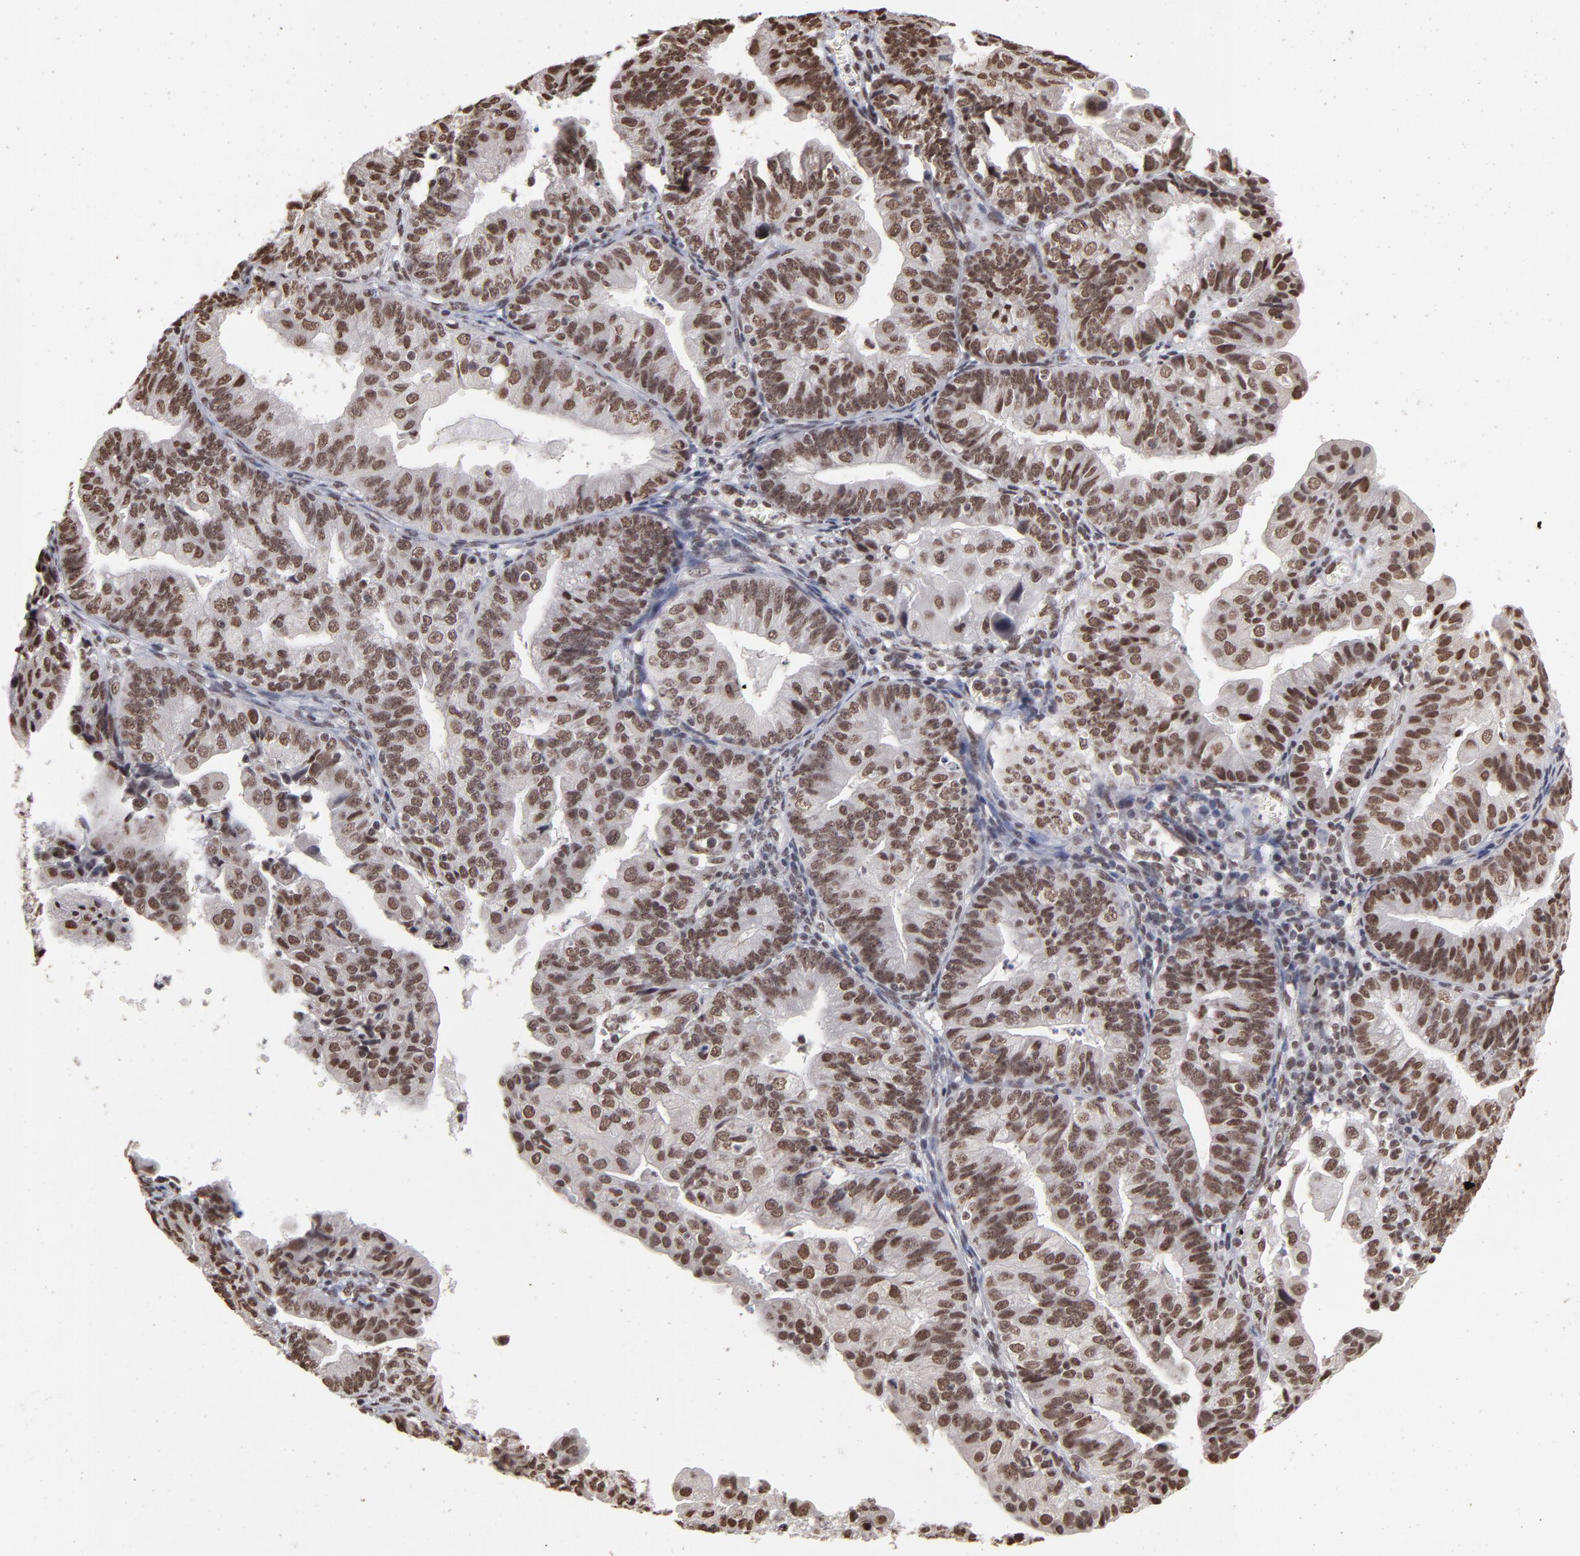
{"staining": {"intensity": "strong", "quantity": ">75%", "location": "nuclear"}, "tissue": "endometrial cancer", "cell_type": "Tumor cells", "image_type": "cancer", "snomed": [{"axis": "morphology", "description": "Adenocarcinoma, NOS"}, {"axis": "topography", "description": "Endometrium"}], "caption": "Immunohistochemistry (IHC) micrograph of neoplastic tissue: adenocarcinoma (endometrial) stained using immunohistochemistry demonstrates high levels of strong protein expression localized specifically in the nuclear of tumor cells, appearing as a nuclear brown color.", "gene": "ZNF3", "patient": {"sex": "female", "age": 56}}